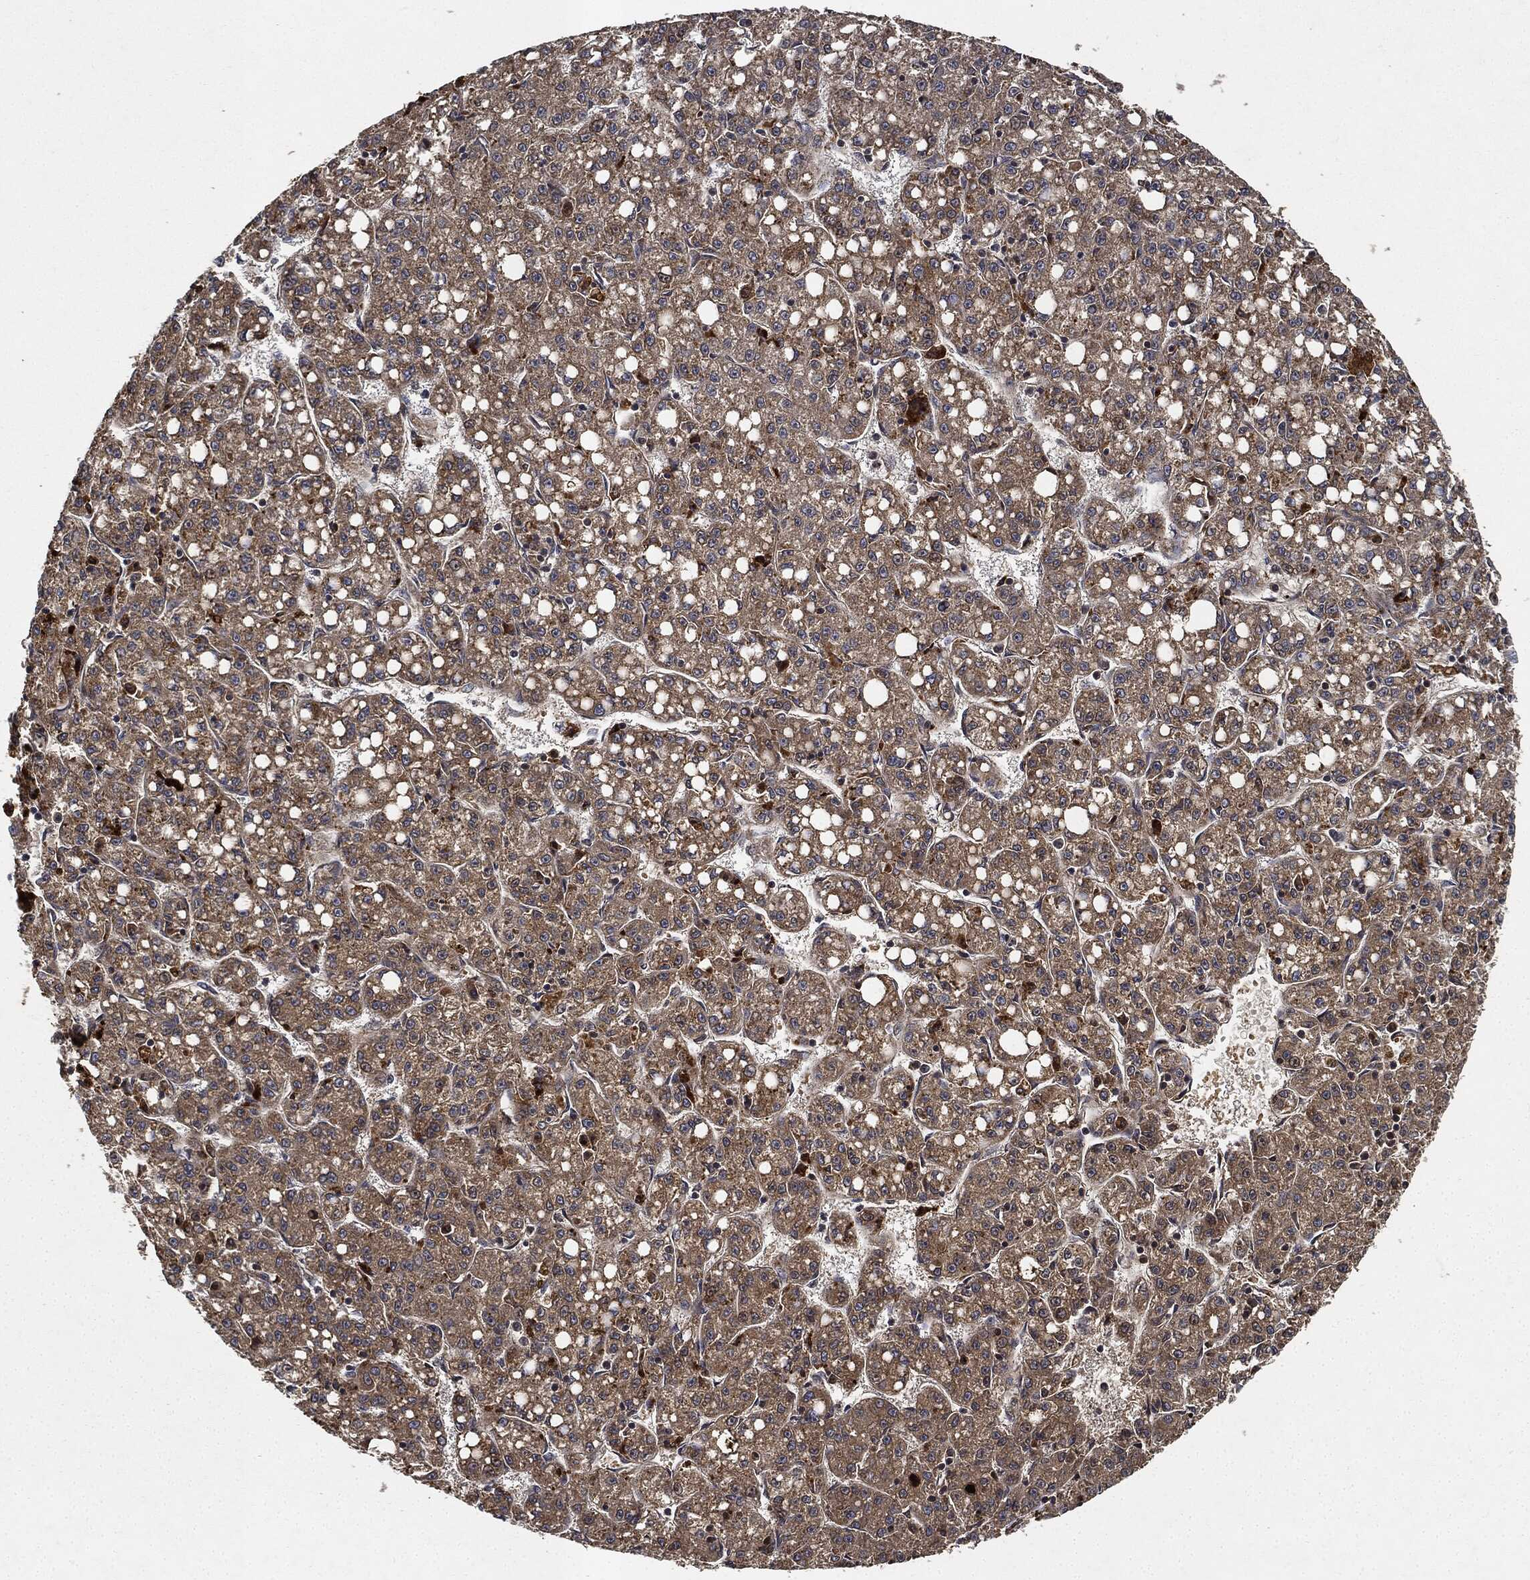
{"staining": {"intensity": "moderate", "quantity": ">75%", "location": "cytoplasmic/membranous"}, "tissue": "liver cancer", "cell_type": "Tumor cells", "image_type": "cancer", "snomed": [{"axis": "morphology", "description": "Carcinoma, Hepatocellular, NOS"}, {"axis": "topography", "description": "Liver"}], "caption": "Protein staining shows moderate cytoplasmic/membranous expression in approximately >75% of tumor cells in liver cancer (hepatocellular carcinoma).", "gene": "MLST8", "patient": {"sex": "female", "age": 65}}